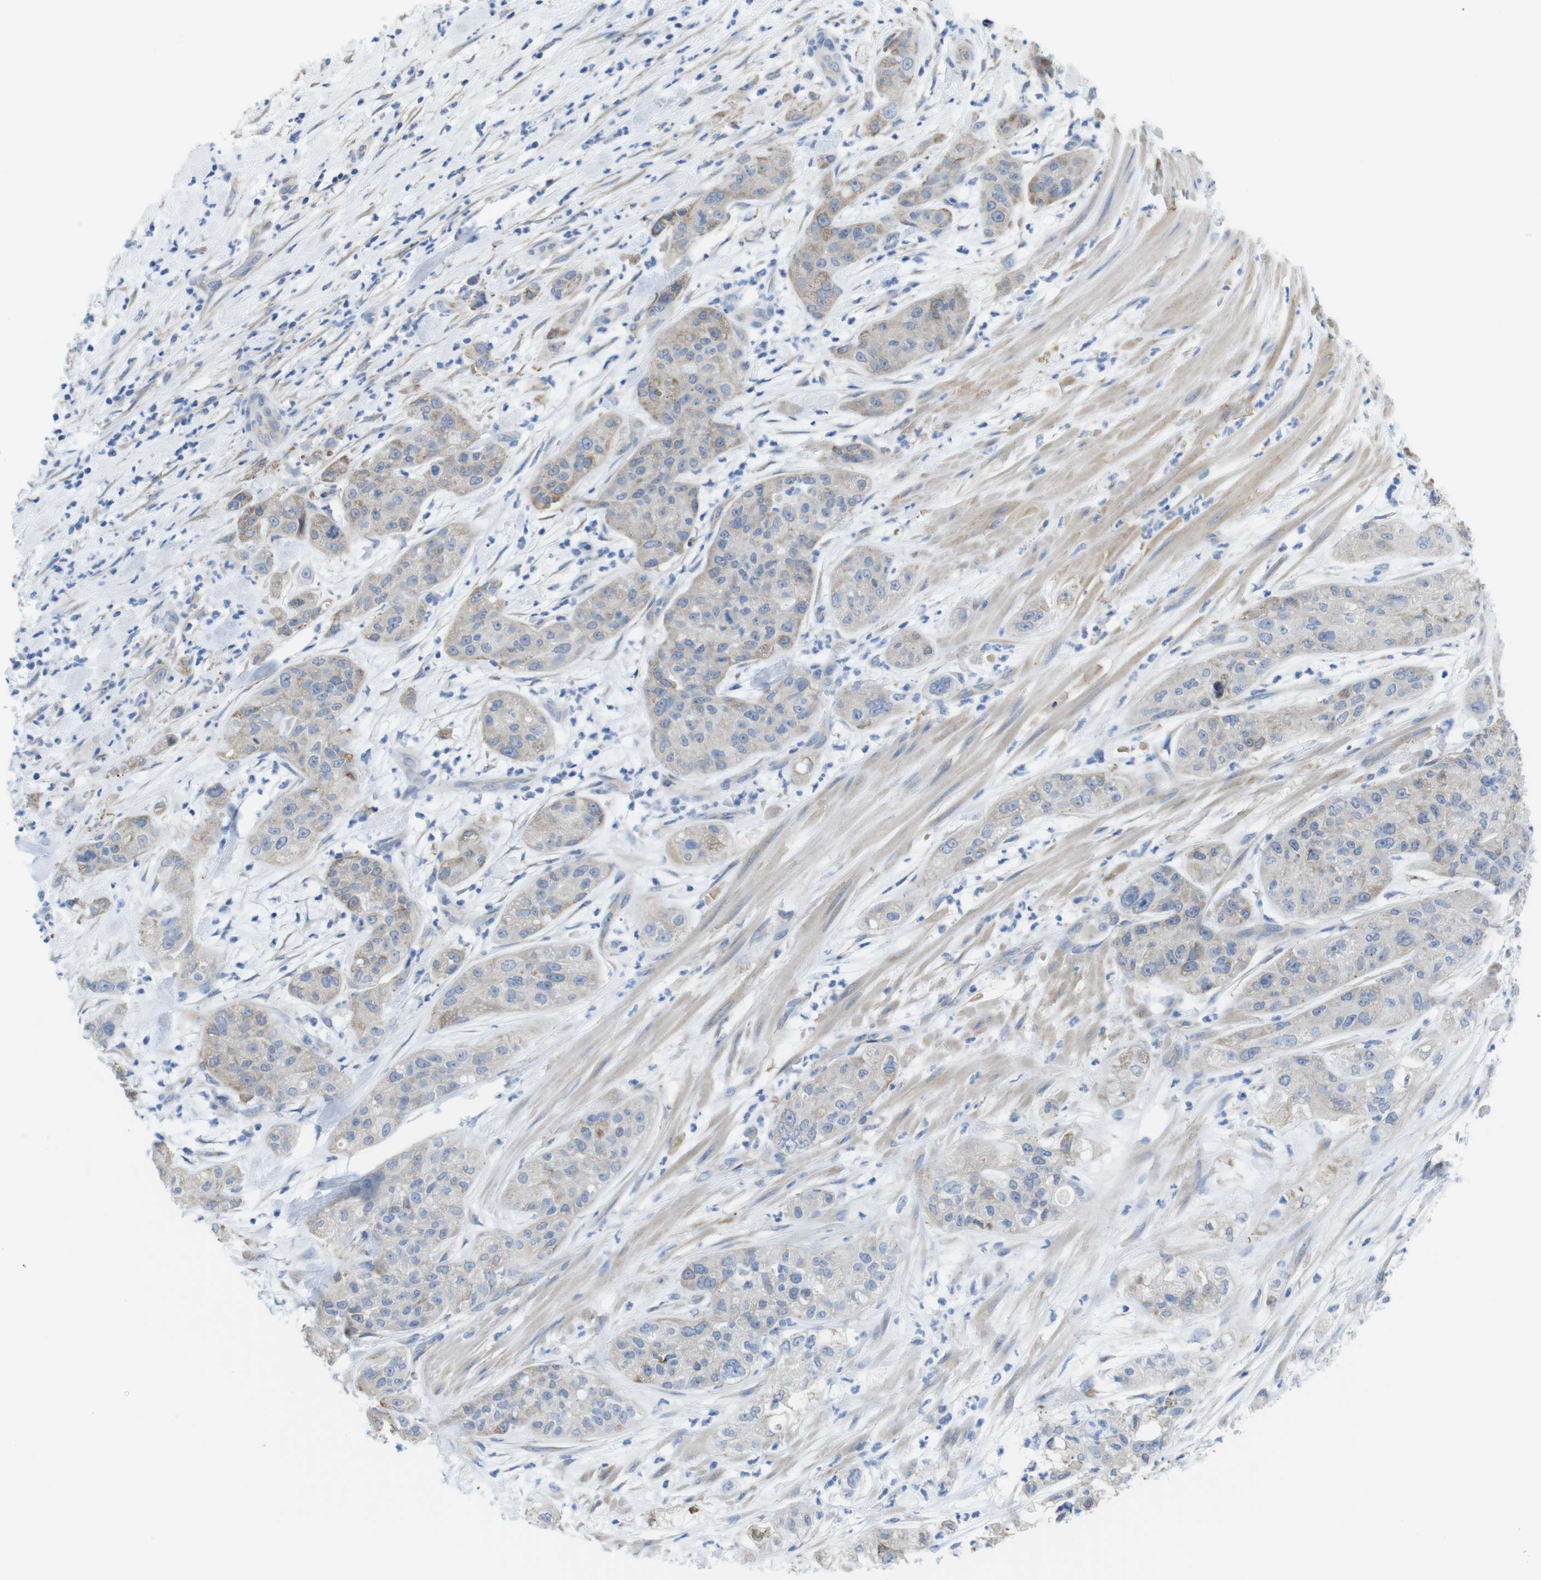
{"staining": {"intensity": "moderate", "quantity": "<25%", "location": "cytoplasmic/membranous"}, "tissue": "pancreatic cancer", "cell_type": "Tumor cells", "image_type": "cancer", "snomed": [{"axis": "morphology", "description": "Adenocarcinoma, NOS"}, {"axis": "topography", "description": "Pancreas"}], "caption": "IHC micrograph of human pancreatic cancer stained for a protein (brown), which exhibits low levels of moderate cytoplasmic/membranous expression in about <25% of tumor cells.", "gene": "CDH8", "patient": {"sex": "female", "age": 78}}